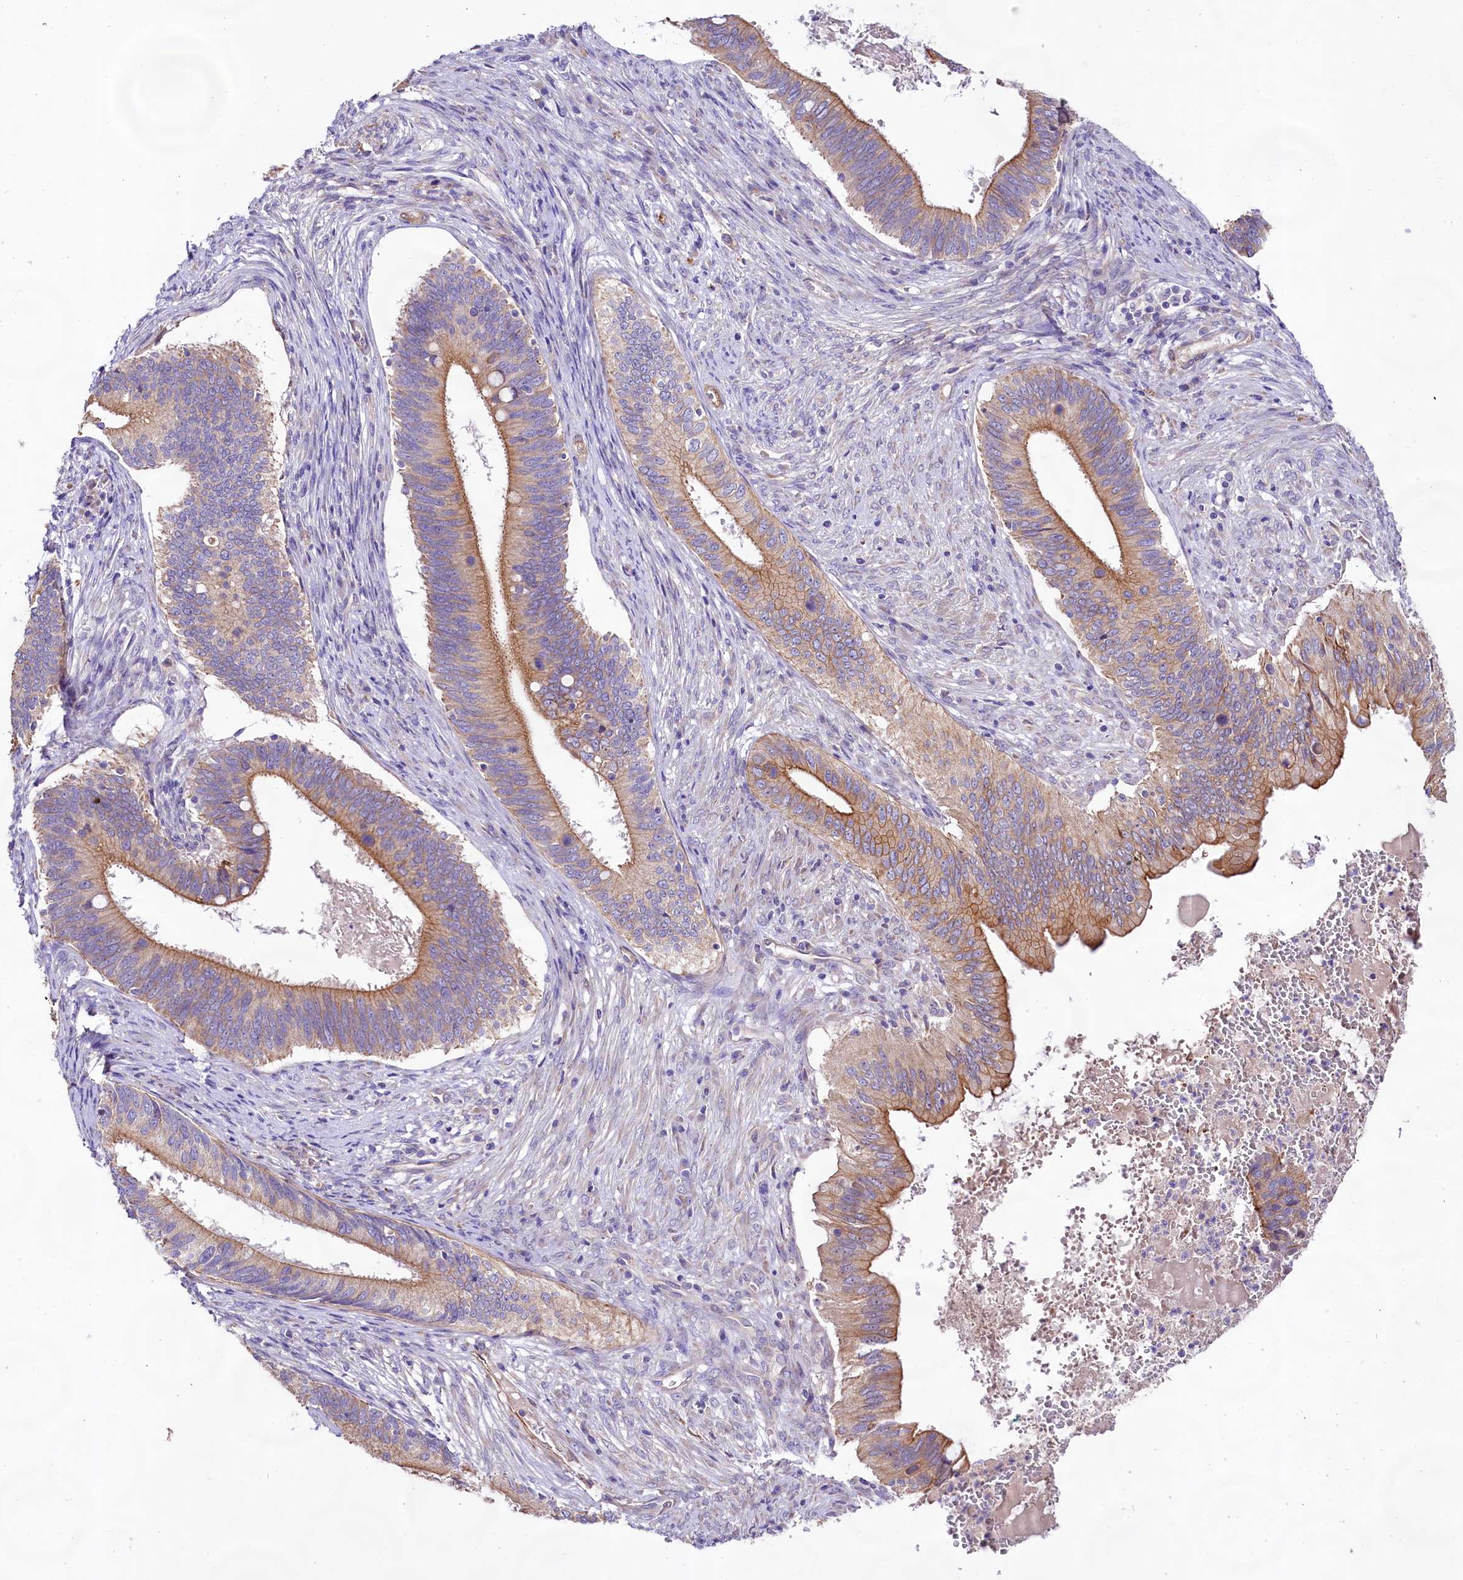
{"staining": {"intensity": "moderate", "quantity": ">75%", "location": "cytoplasmic/membranous"}, "tissue": "cervical cancer", "cell_type": "Tumor cells", "image_type": "cancer", "snomed": [{"axis": "morphology", "description": "Adenocarcinoma, NOS"}, {"axis": "topography", "description": "Cervix"}], "caption": "Cervical cancer stained with DAB immunohistochemistry displays medium levels of moderate cytoplasmic/membranous positivity in approximately >75% of tumor cells.", "gene": "VPS11", "patient": {"sex": "female", "age": 42}}